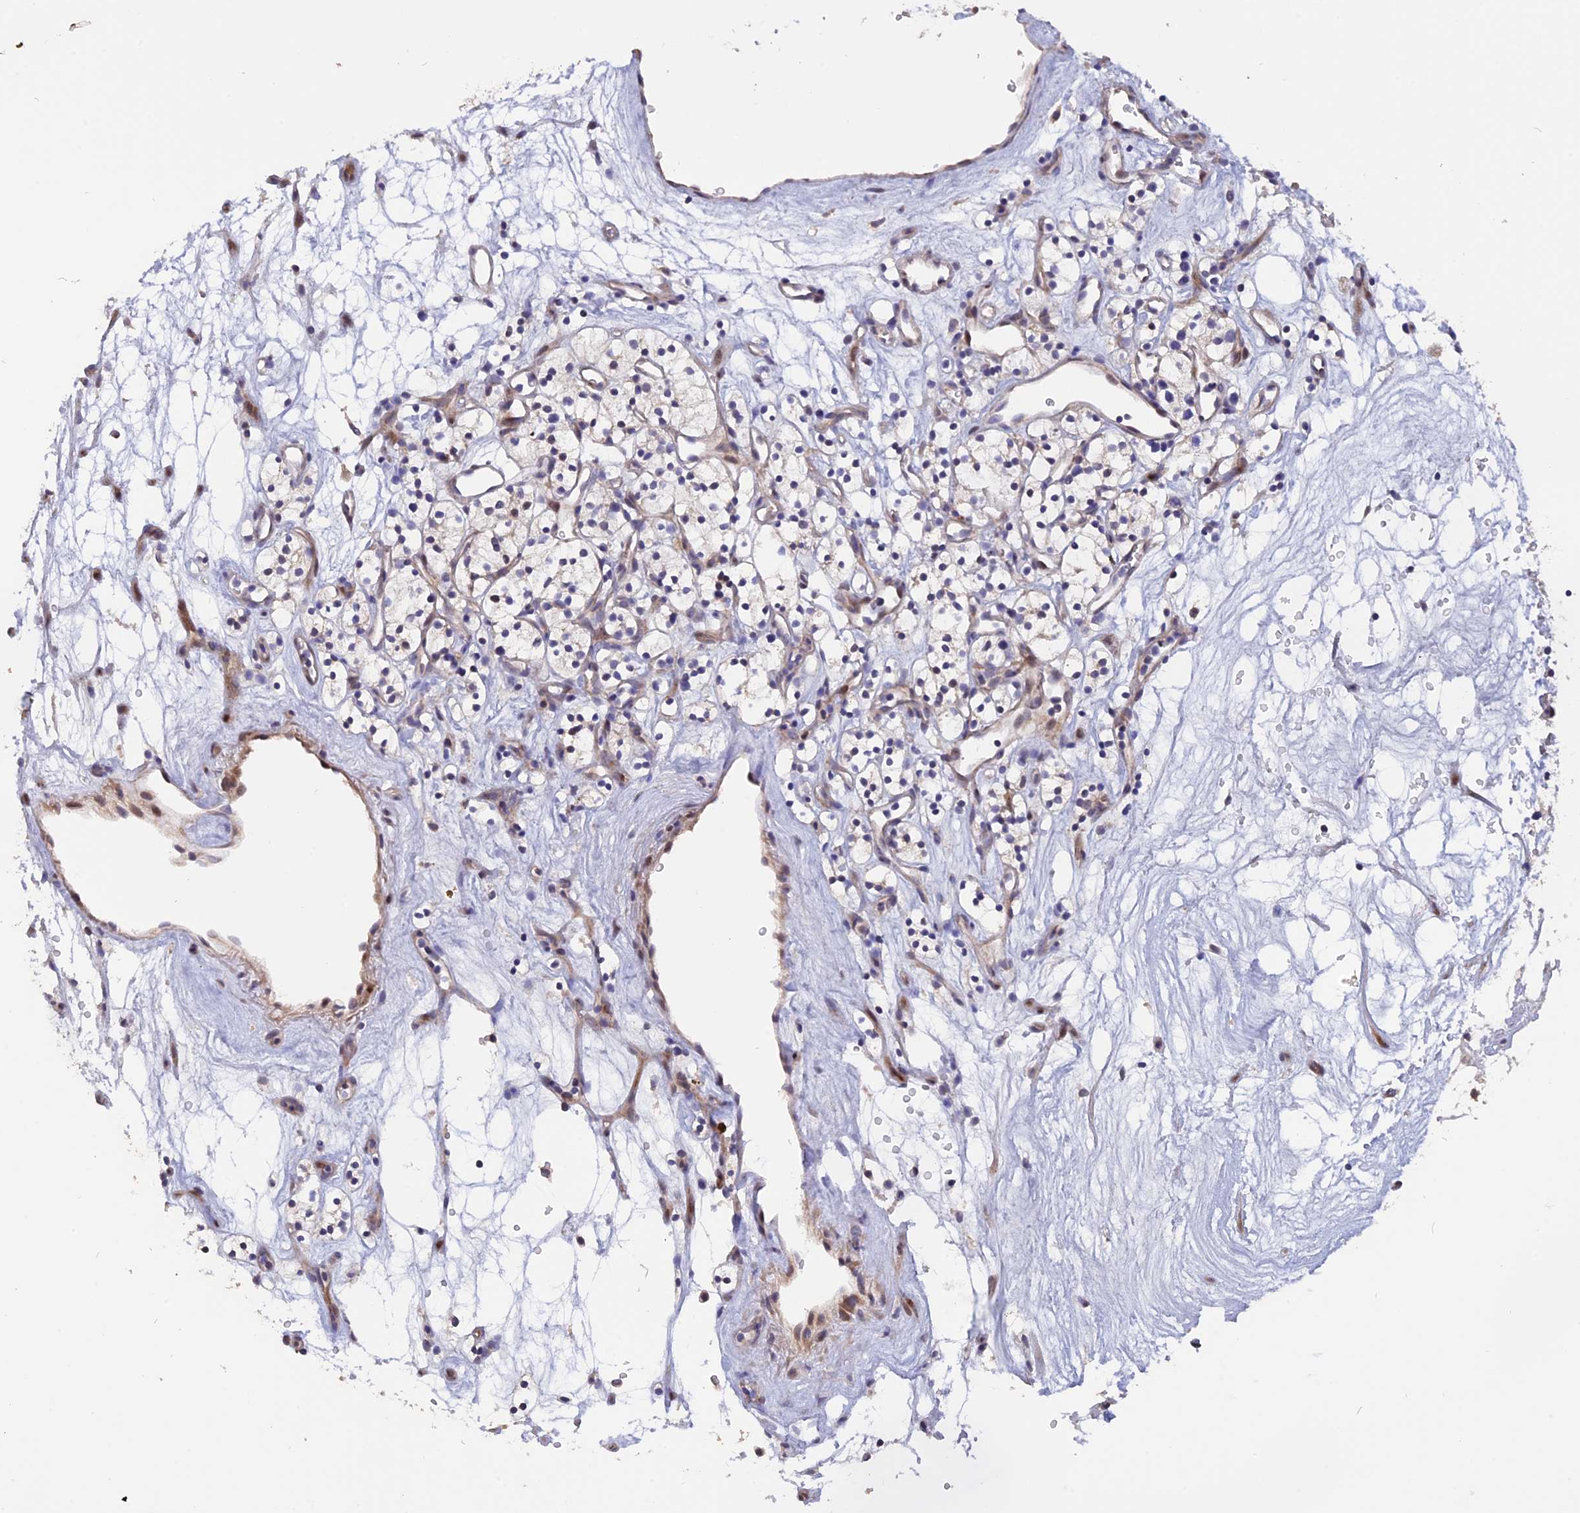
{"staining": {"intensity": "weak", "quantity": "<25%", "location": "cytoplasmic/membranous"}, "tissue": "renal cancer", "cell_type": "Tumor cells", "image_type": "cancer", "snomed": [{"axis": "morphology", "description": "Adenocarcinoma, NOS"}, {"axis": "topography", "description": "Kidney"}], "caption": "This photomicrograph is of renal adenocarcinoma stained with immunohistochemistry to label a protein in brown with the nuclei are counter-stained blue. There is no expression in tumor cells.", "gene": "TMEM263", "patient": {"sex": "female", "age": 57}}